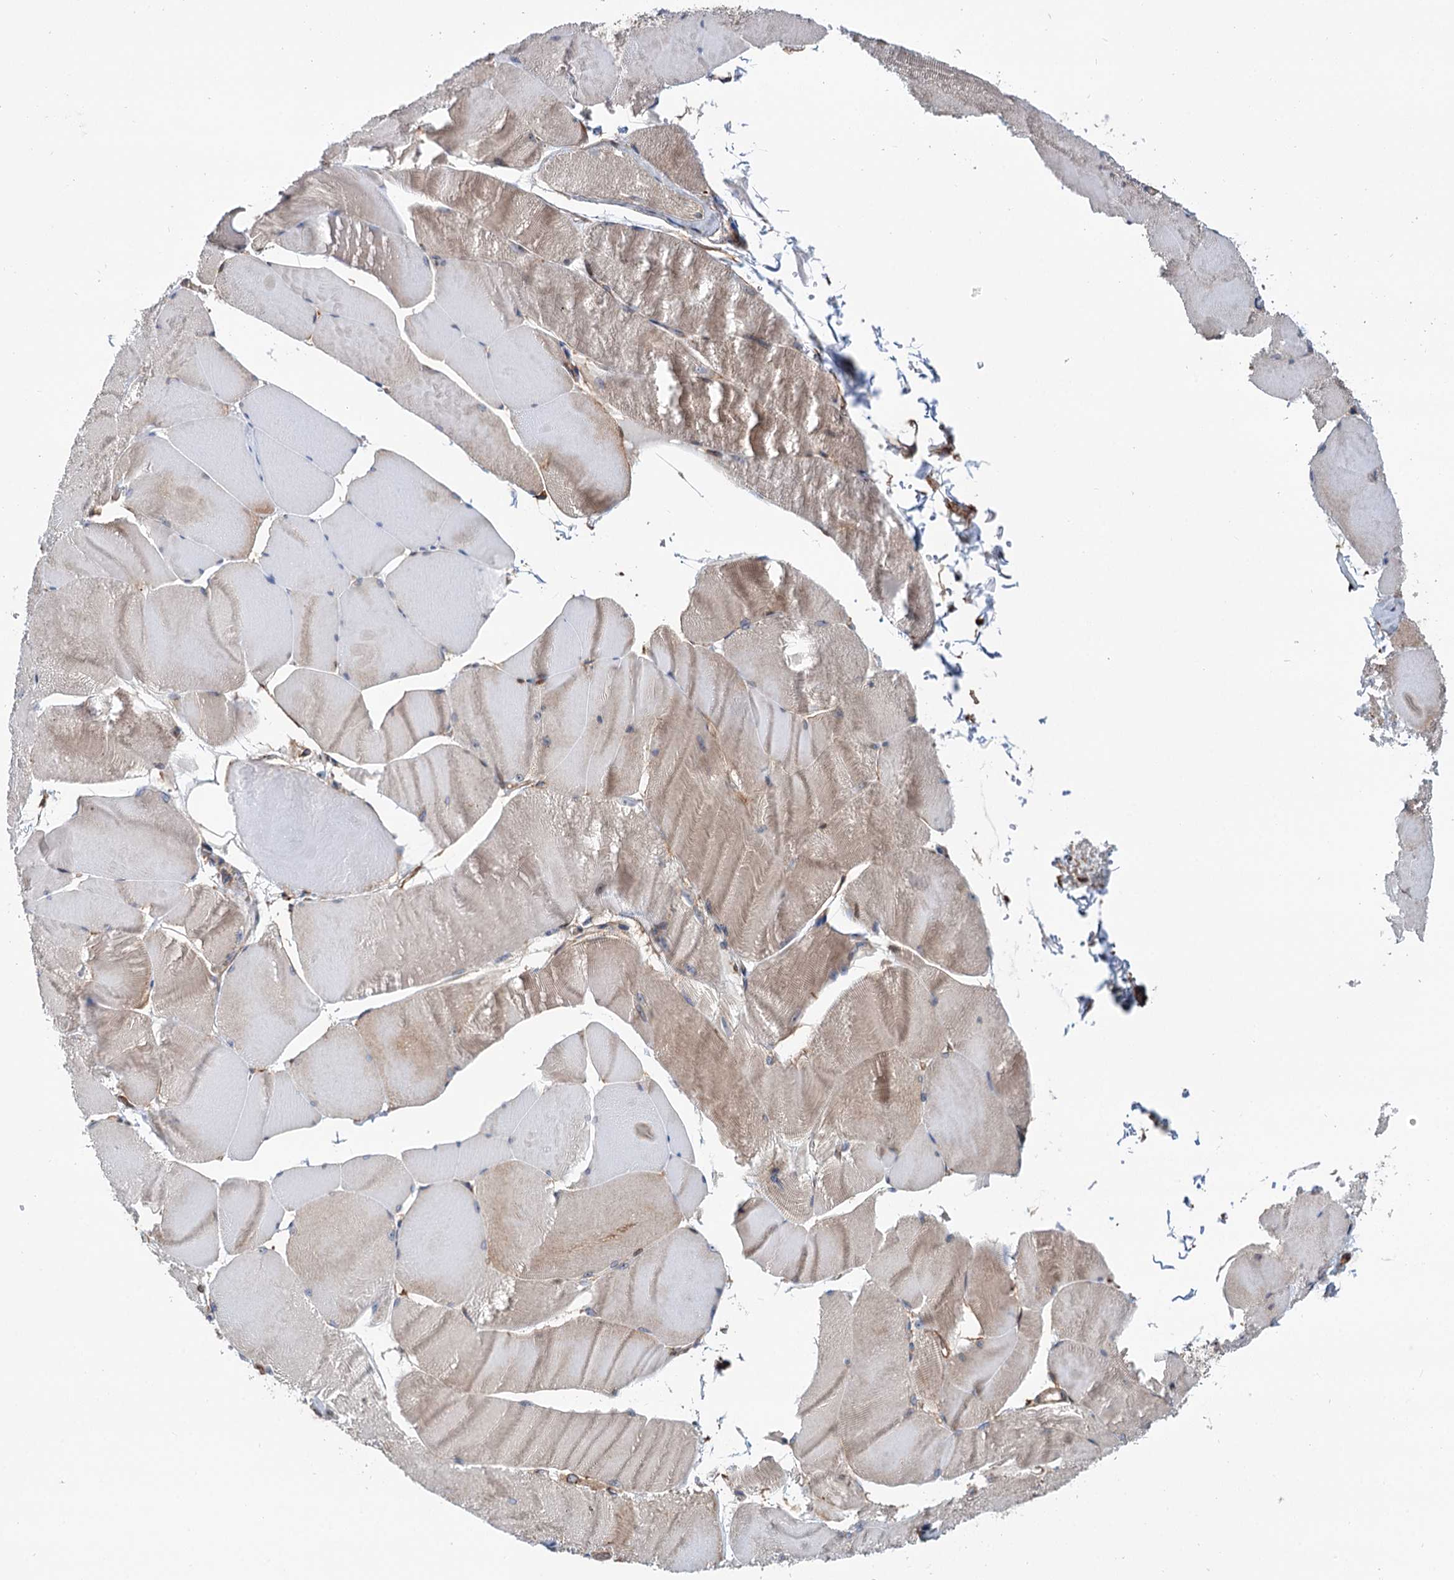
{"staining": {"intensity": "weak", "quantity": "25%-75%", "location": "cytoplasmic/membranous"}, "tissue": "skeletal muscle", "cell_type": "Myocytes", "image_type": "normal", "snomed": [{"axis": "morphology", "description": "Normal tissue, NOS"}, {"axis": "morphology", "description": "Basal cell carcinoma"}, {"axis": "topography", "description": "Skeletal muscle"}], "caption": "Brown immunohistochemical staining in normal skeletal muscle reveals weak cytoplasmic/membranous staining in about 25%-75% of myocytes. The protein is shown in brown color, while the nuclei are stained blue.", "gene": "PTDSS2", "patient": {"sex": "female", "age": 64}}